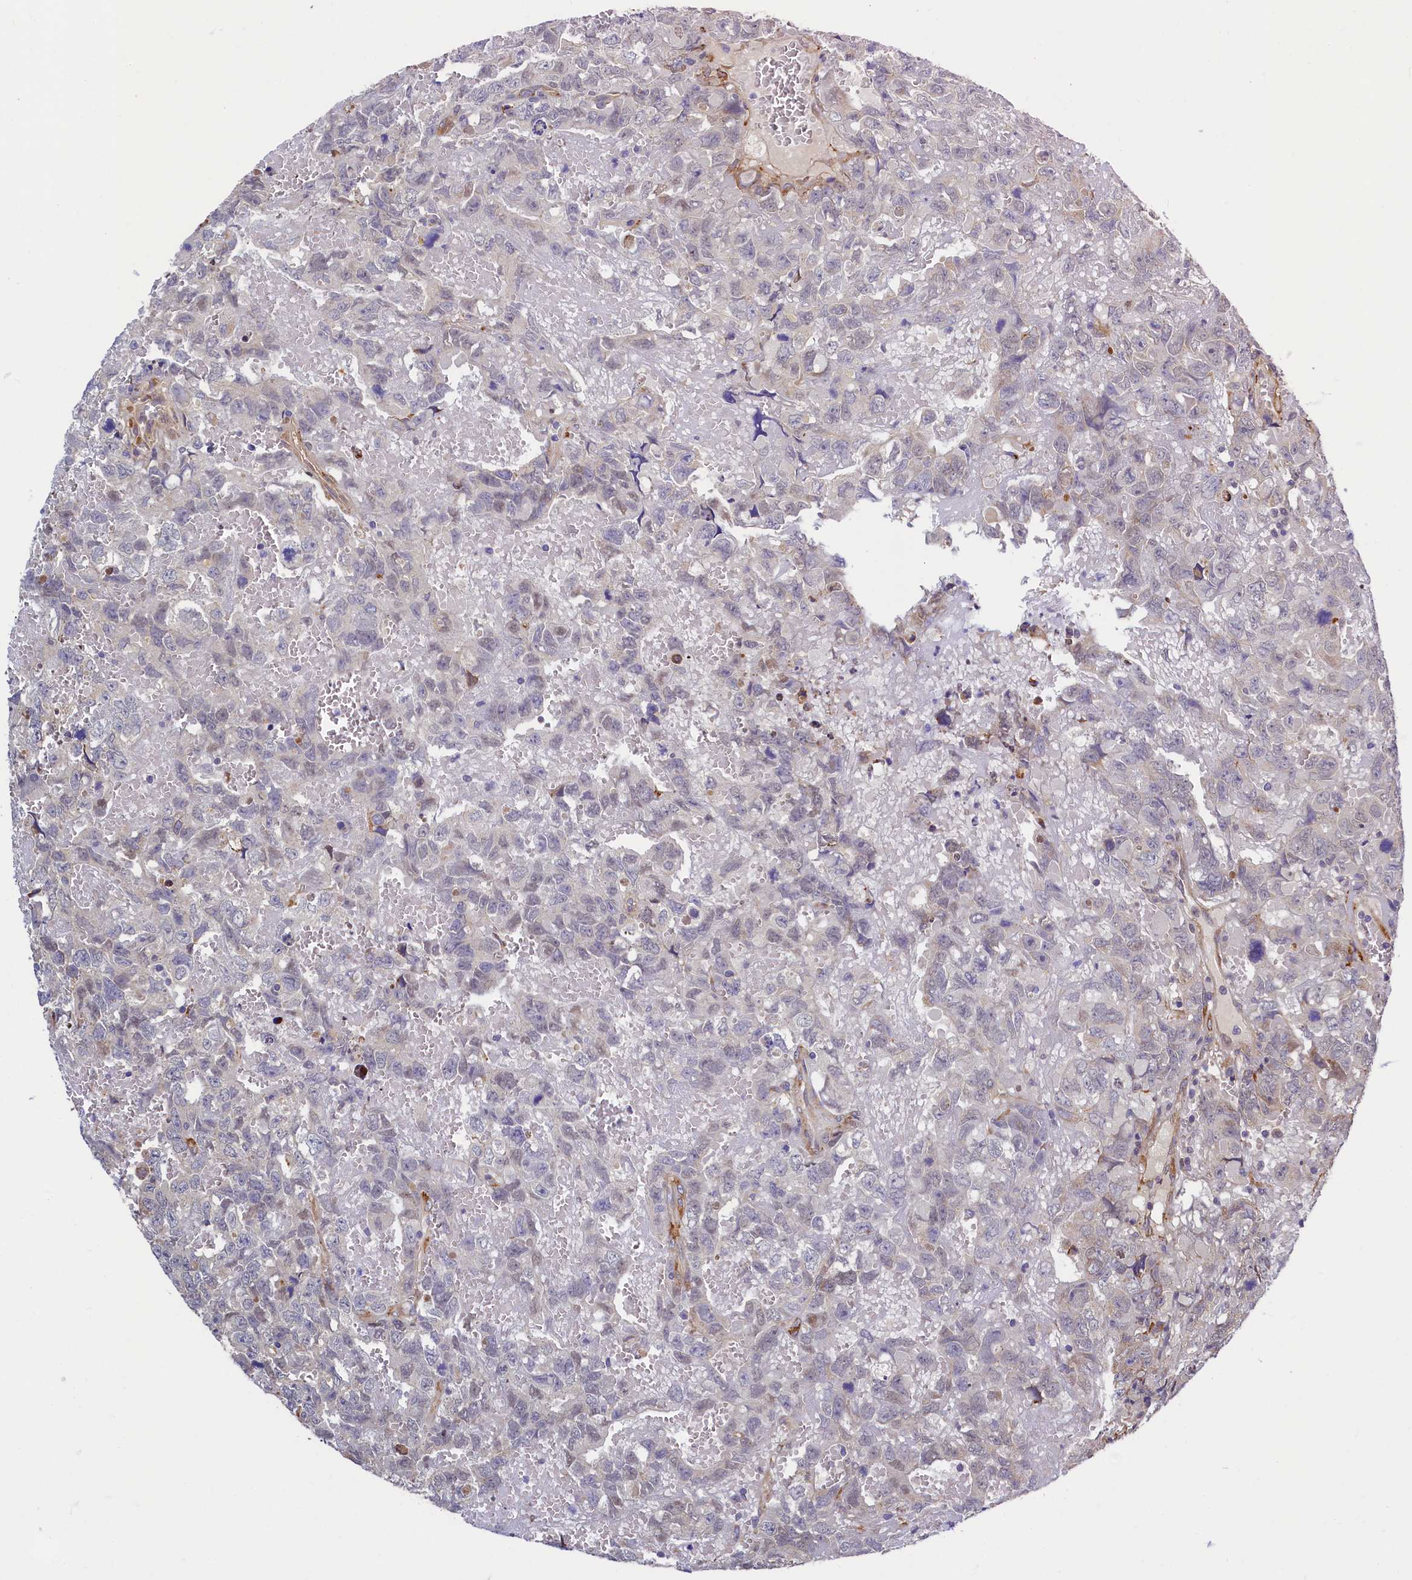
{"staining": {"intensity": "negative", "quantity": "none", "location": "none"}, "tissue": "testis cancer", "cell_type": "Tumor cells", "image_type": "cancer", "snomed": [{"axis": "morphology", "description": "Carcinoma, Embryonal, NOS"}, {"axis": "topography", "description": "Testis"}], "caption": "DAB (3,3'-diaminobenzidine) immunohistochemical staining of human testis embryonal carcinoma shows no significant expression in tumor cells.", "gene": "SLC16A14", "patient": {"sex": "male", "age": 45}}